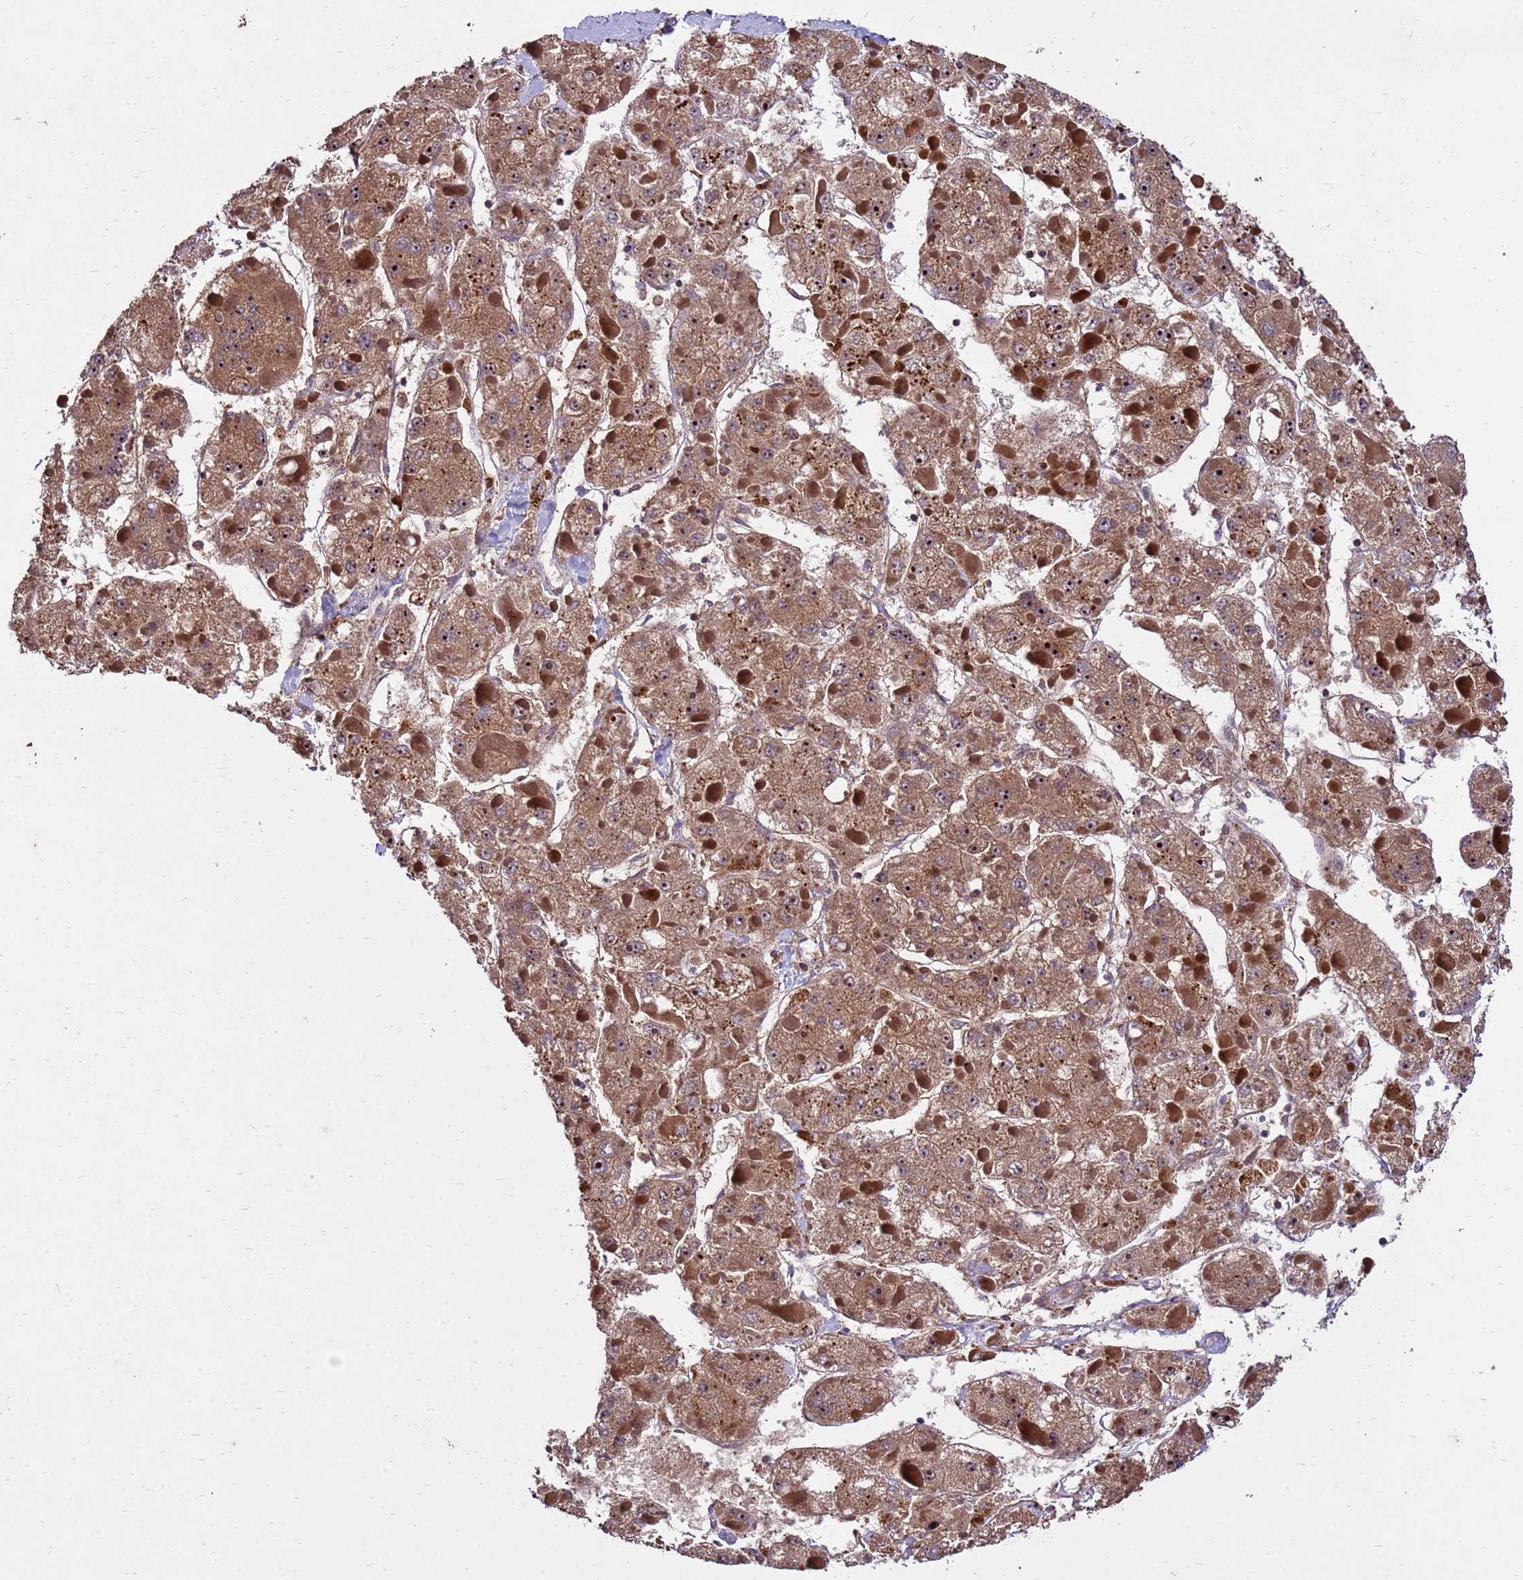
{"staining": {"intensity": "moderate", "quantity": ">75%", "location": "cytoplasmic/membranous"}, "tissue": "liver cancer", "cell_type": "Tumor cells", "image_type": "cancer", "snomed": [{"axis": "morphology", "description": "Carcinoma, Hepatocellular, NOS"}, {"axis": "topography", "description": "Liver"}], "caption": "Brown immunohistochemical staining in human liver cancer (hepatocellular carcinoma) exhibits moderate cytoplasmic/membranous staining in about >75% of tumor cells. (Brightfield microscopy of DAB IHC at high magnification).", "gene": "TOR4A", "patient": {"sex": "female", "age": 73}}